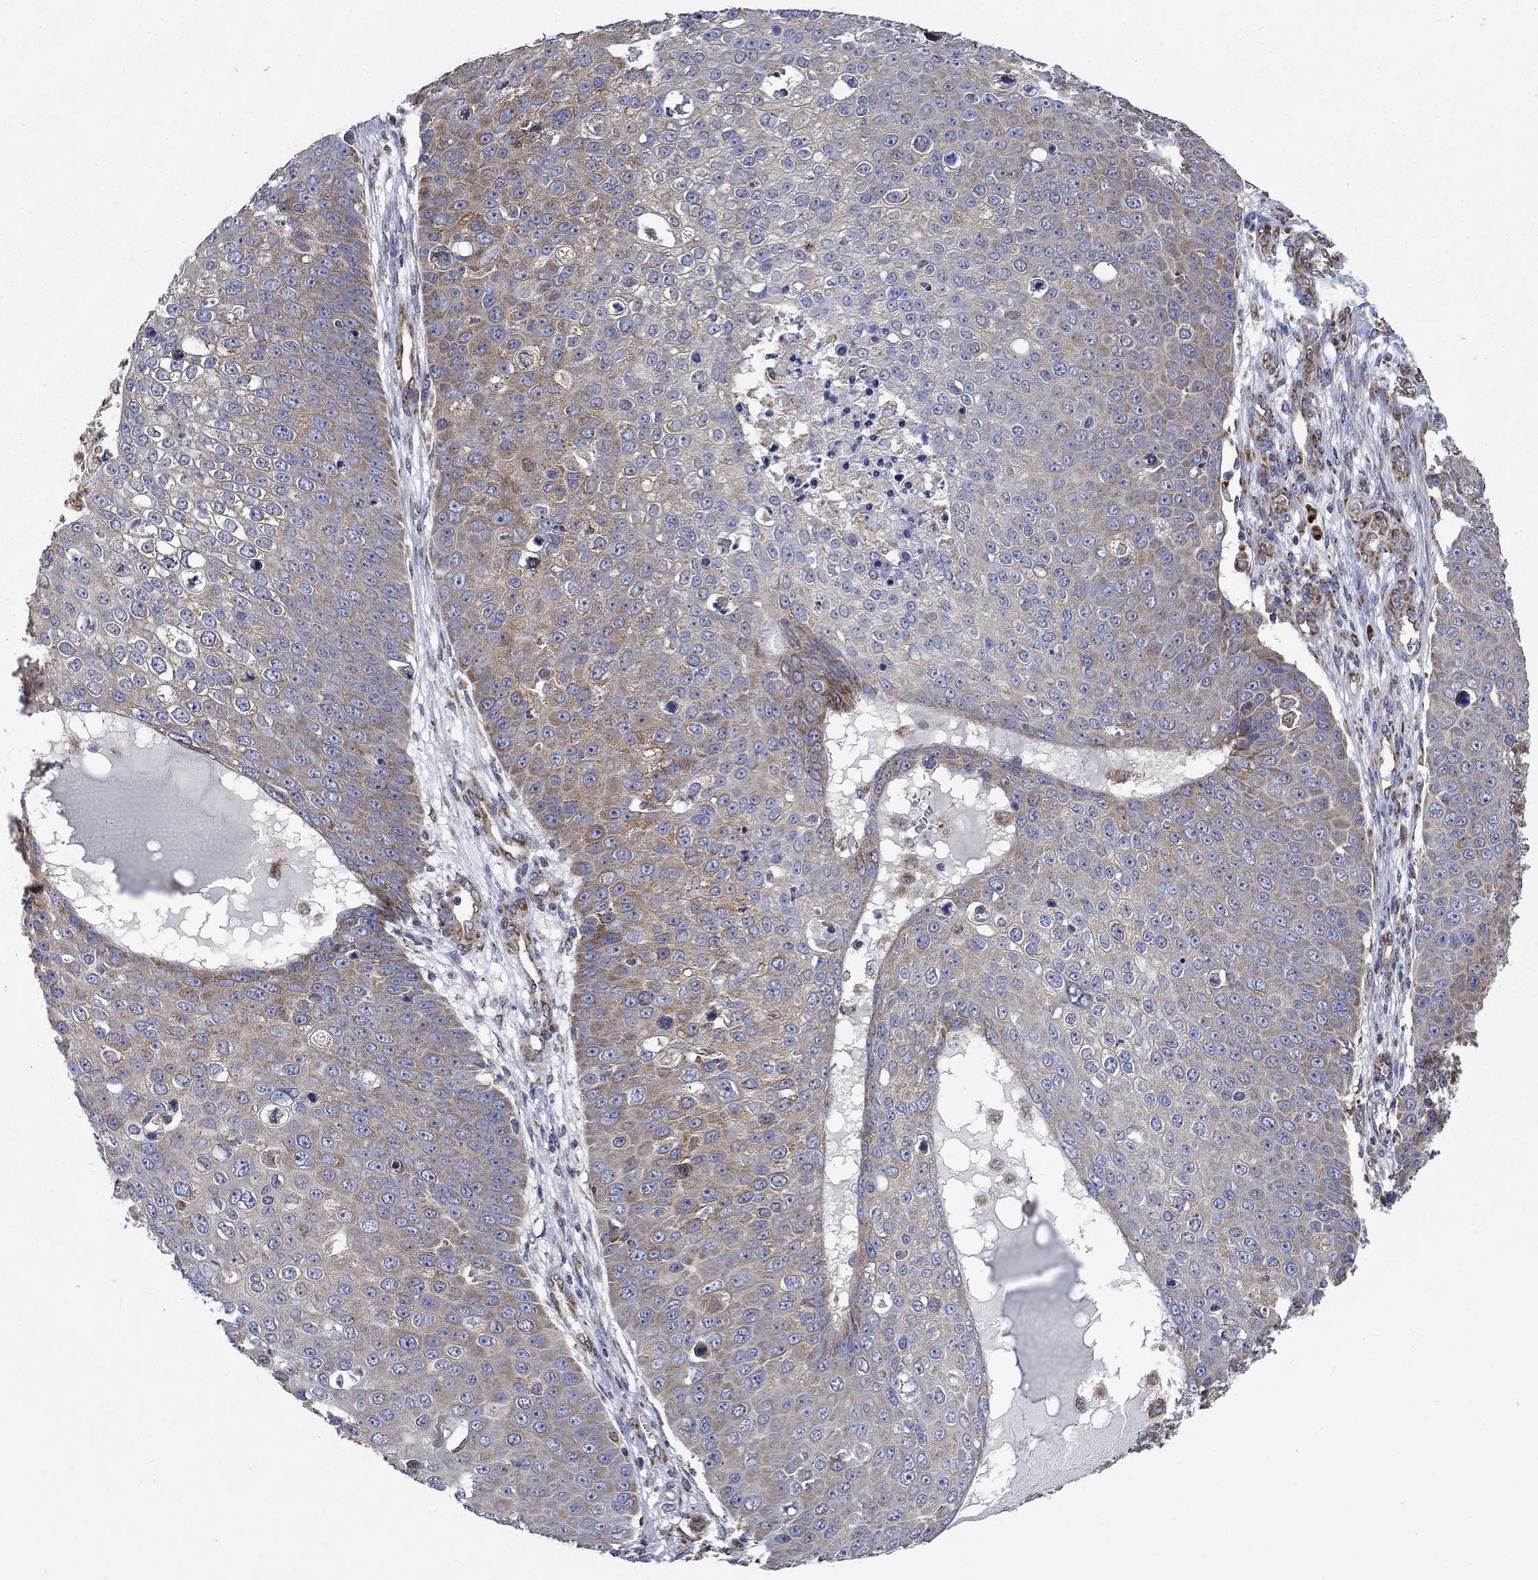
{"staining": {"intensity": "weak", "quantity": "25%-75%", "location": "cytoplasmic/membranous"}, "tissue": "skin cancer", "cell_type": "Tumor cells", "image_type": "cancer", "snomed": [{"axis": "morphology", "description": "Squamous cell carcinoma, NOS"}, {"axis": "topography", "description": "Skin"}], "caption": "This histopathology image displays skin cancer stained with IHC to label a protein in brown. The cytoplasmic/membranous of tumor cells show weak positivity for the protein. Nuclei are counter-stained blue.", "gene": "RPLP0", "patient": {"sex": "male", "age": 71}}